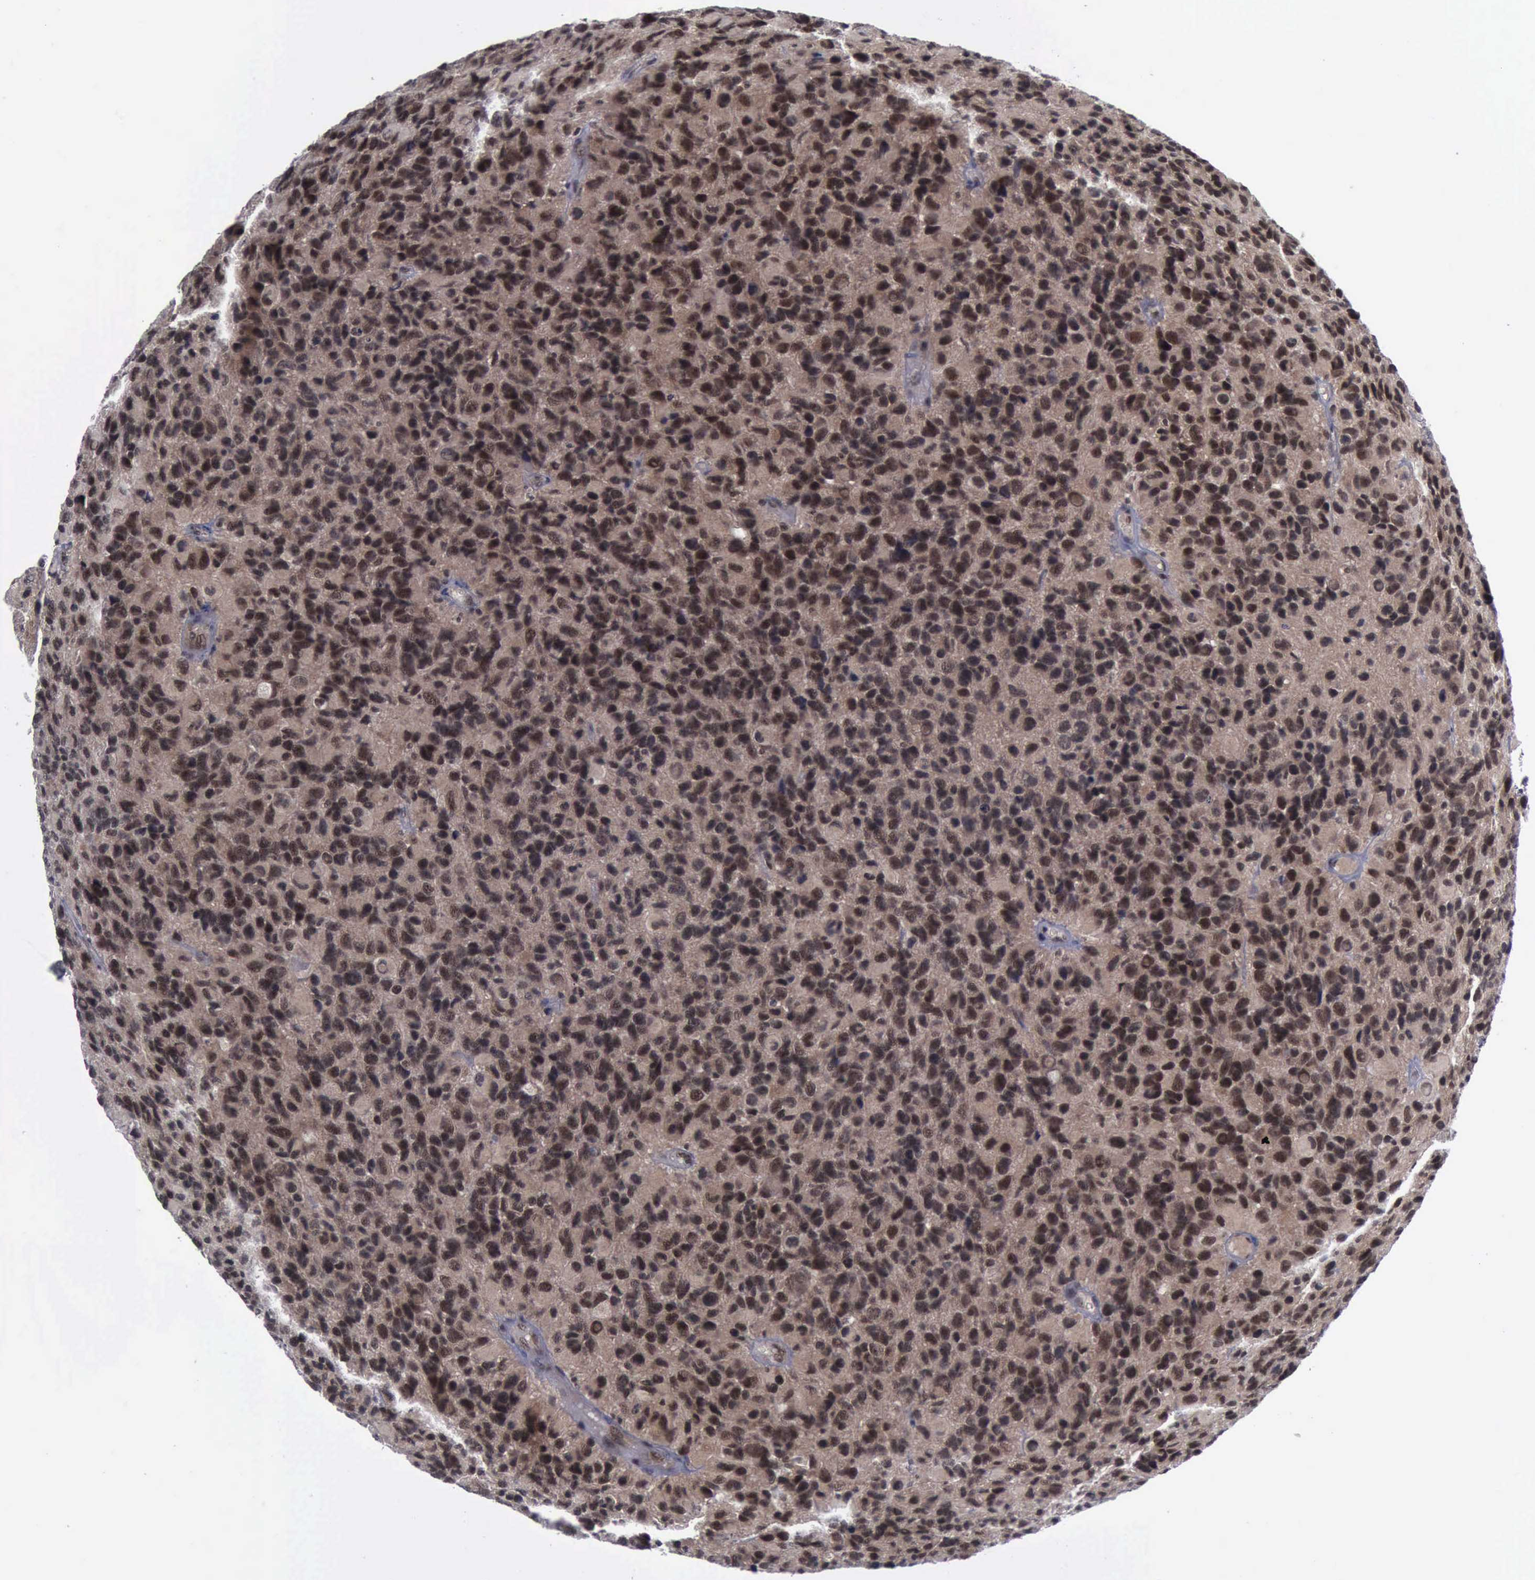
{"staining": {"intensity": "strong", "quantity": ">75%", "location": "cytoplasmic/membranous,nuclear"}, "tissue": "glioma", "cell_type": "Tumor cells", "image_type": "cancer", "snomed": [{"axis": "morphology", "description": "Glioma, malignant, High grade"}, {"axis": "topography", "description": "Brain"}], "caption": "Glioma stained for a protein reveals strong cytoplasmic/membranous and nuclear positivity in tumor cells.", "gene": "ATM", "patient": {"sex": "male", "age": 77}}